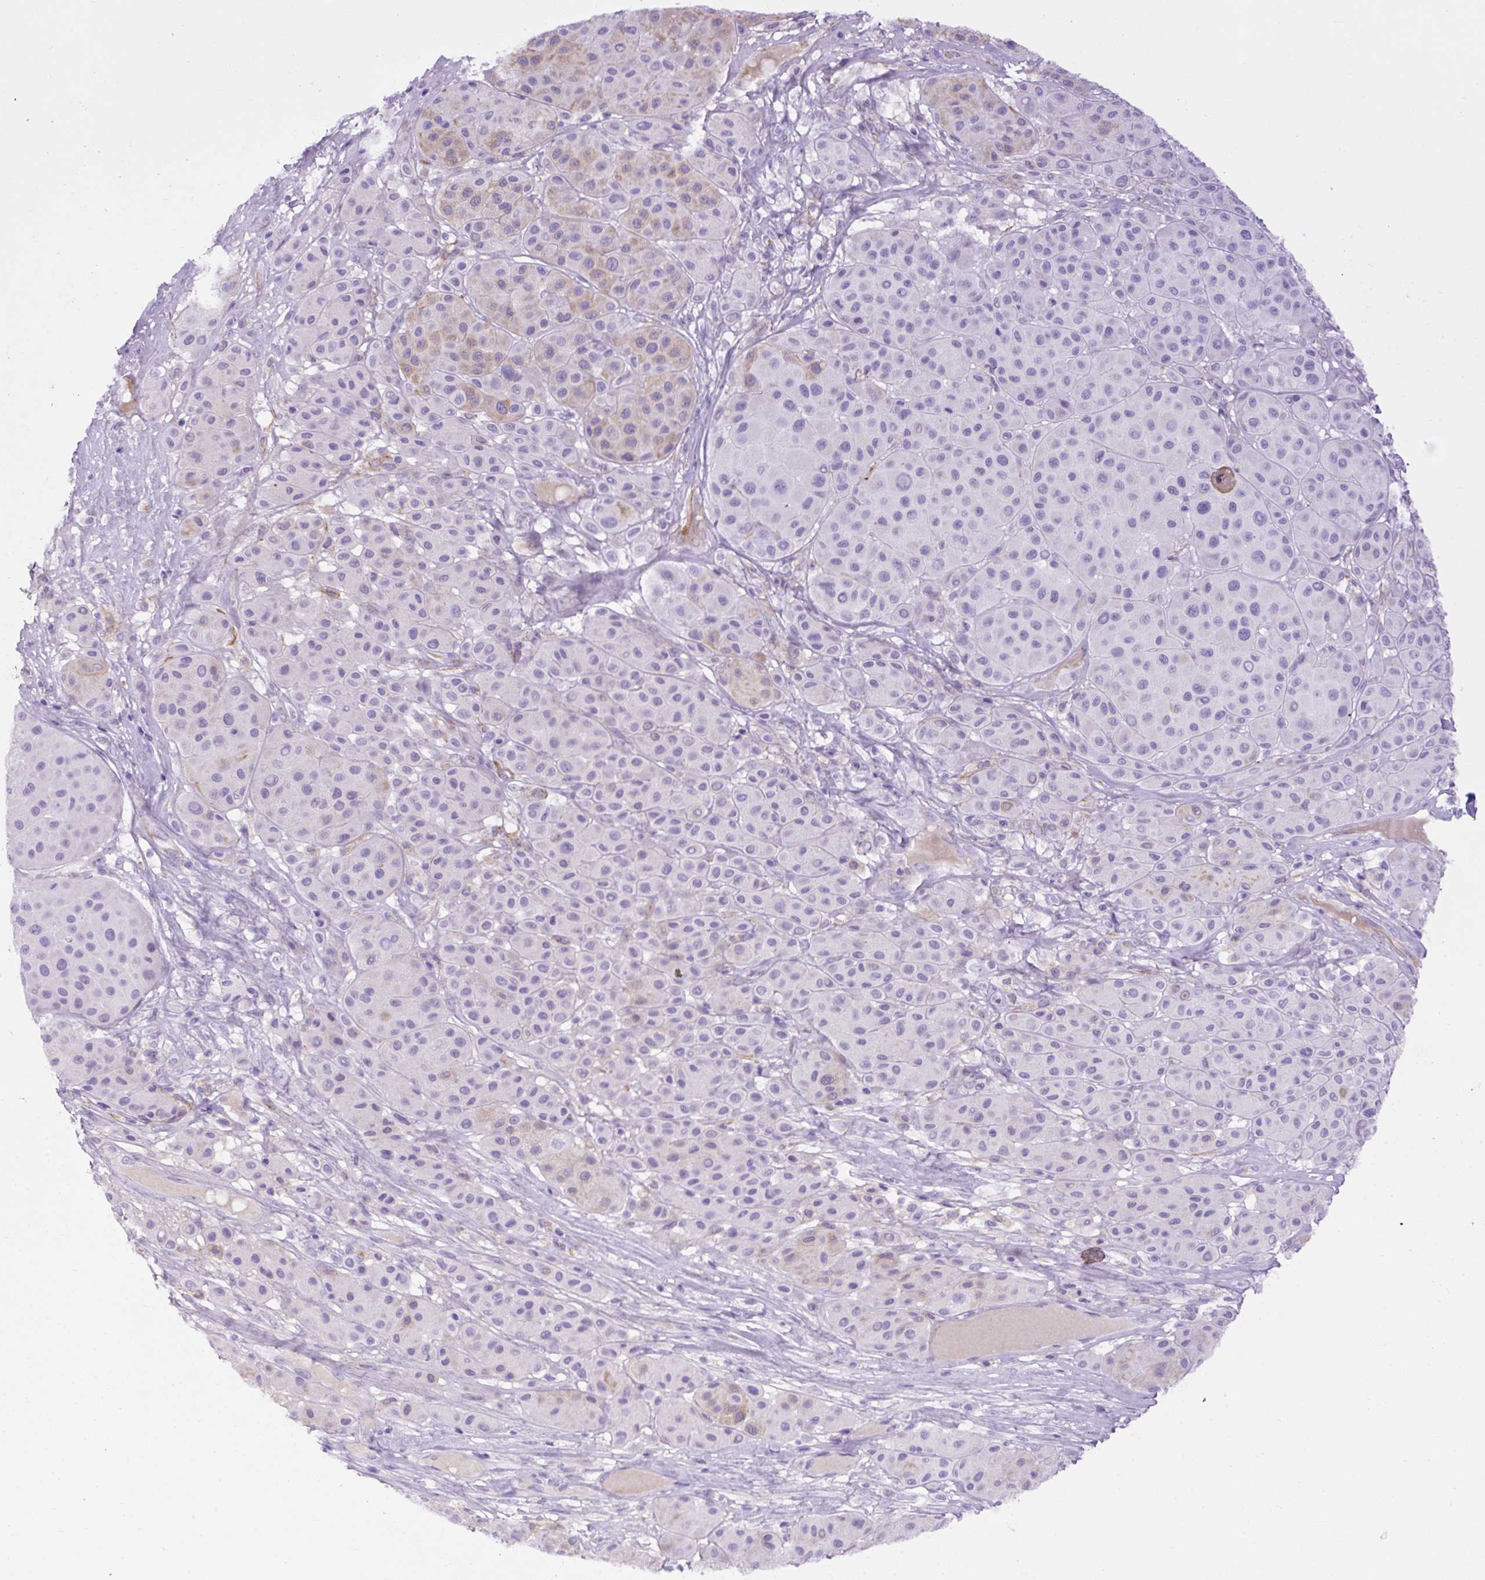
{"staining": {"intensity": "moderate", "quantity": "<25%", "location": "cytoplasmic/membranous"}, "tissue": "melanoma", "cell_type": "Tumor cells", "image_type": "cancer", "snomed": [{"axis": "morphology", "description": "Malignant melanoma, Metastatic site"}, {"axis": "topography", "description": "Smooth muscle"}], "caption": "IHC micrograph of neoplastic tissue: human malignant melanoma (metastatic site) stained using IHC demonstrates low levels of moderate protein expression localized specifically in the cytoplasmic/membranous of tumor cells, appearing as a cytoplasmic/membranous brown color.", "gene": "SPTBN5", "patient": {"sex": "male", "age": 41}}